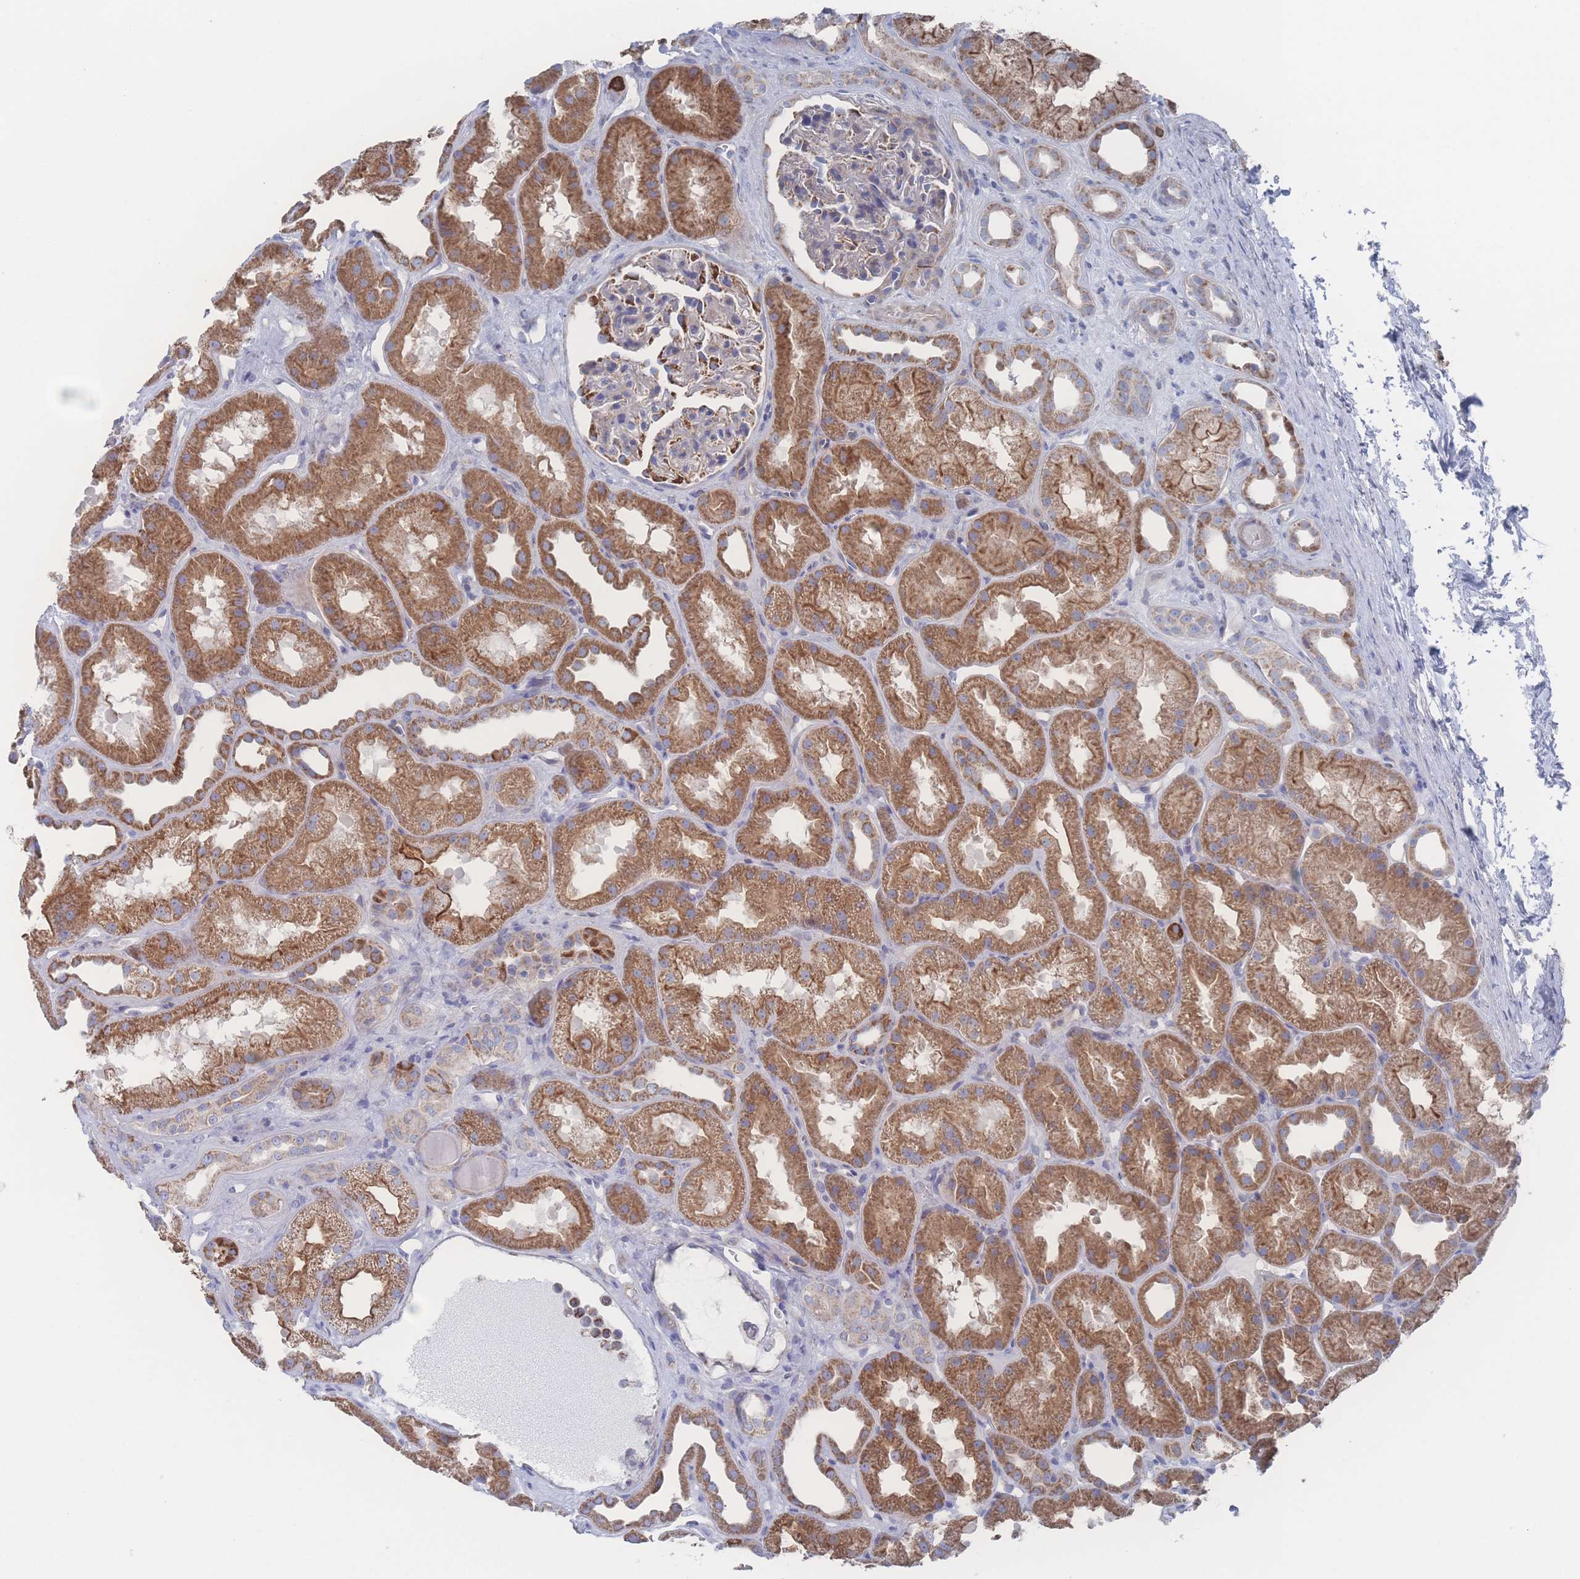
{"staining": {"intensity": "moderate", "quantity": "<25%", "location": "cytoplasmic/membranous"}, "tissue": "kidney", "cell_type": "Cells in glomeruli", "image_type": "normal", "snomed": [{"axis": "morphology", "description": "Normal tissue, NOS"}, {"axis": "topography", "description": "Kidney"}], "caption": "Kidney stained for a protein (brown) shows moderate cytoplasmic/membranous positive staining in about <25% of cells in glomeruli.", "gene": "SNPH", "patient": {"sex": "male", "age": 61}}